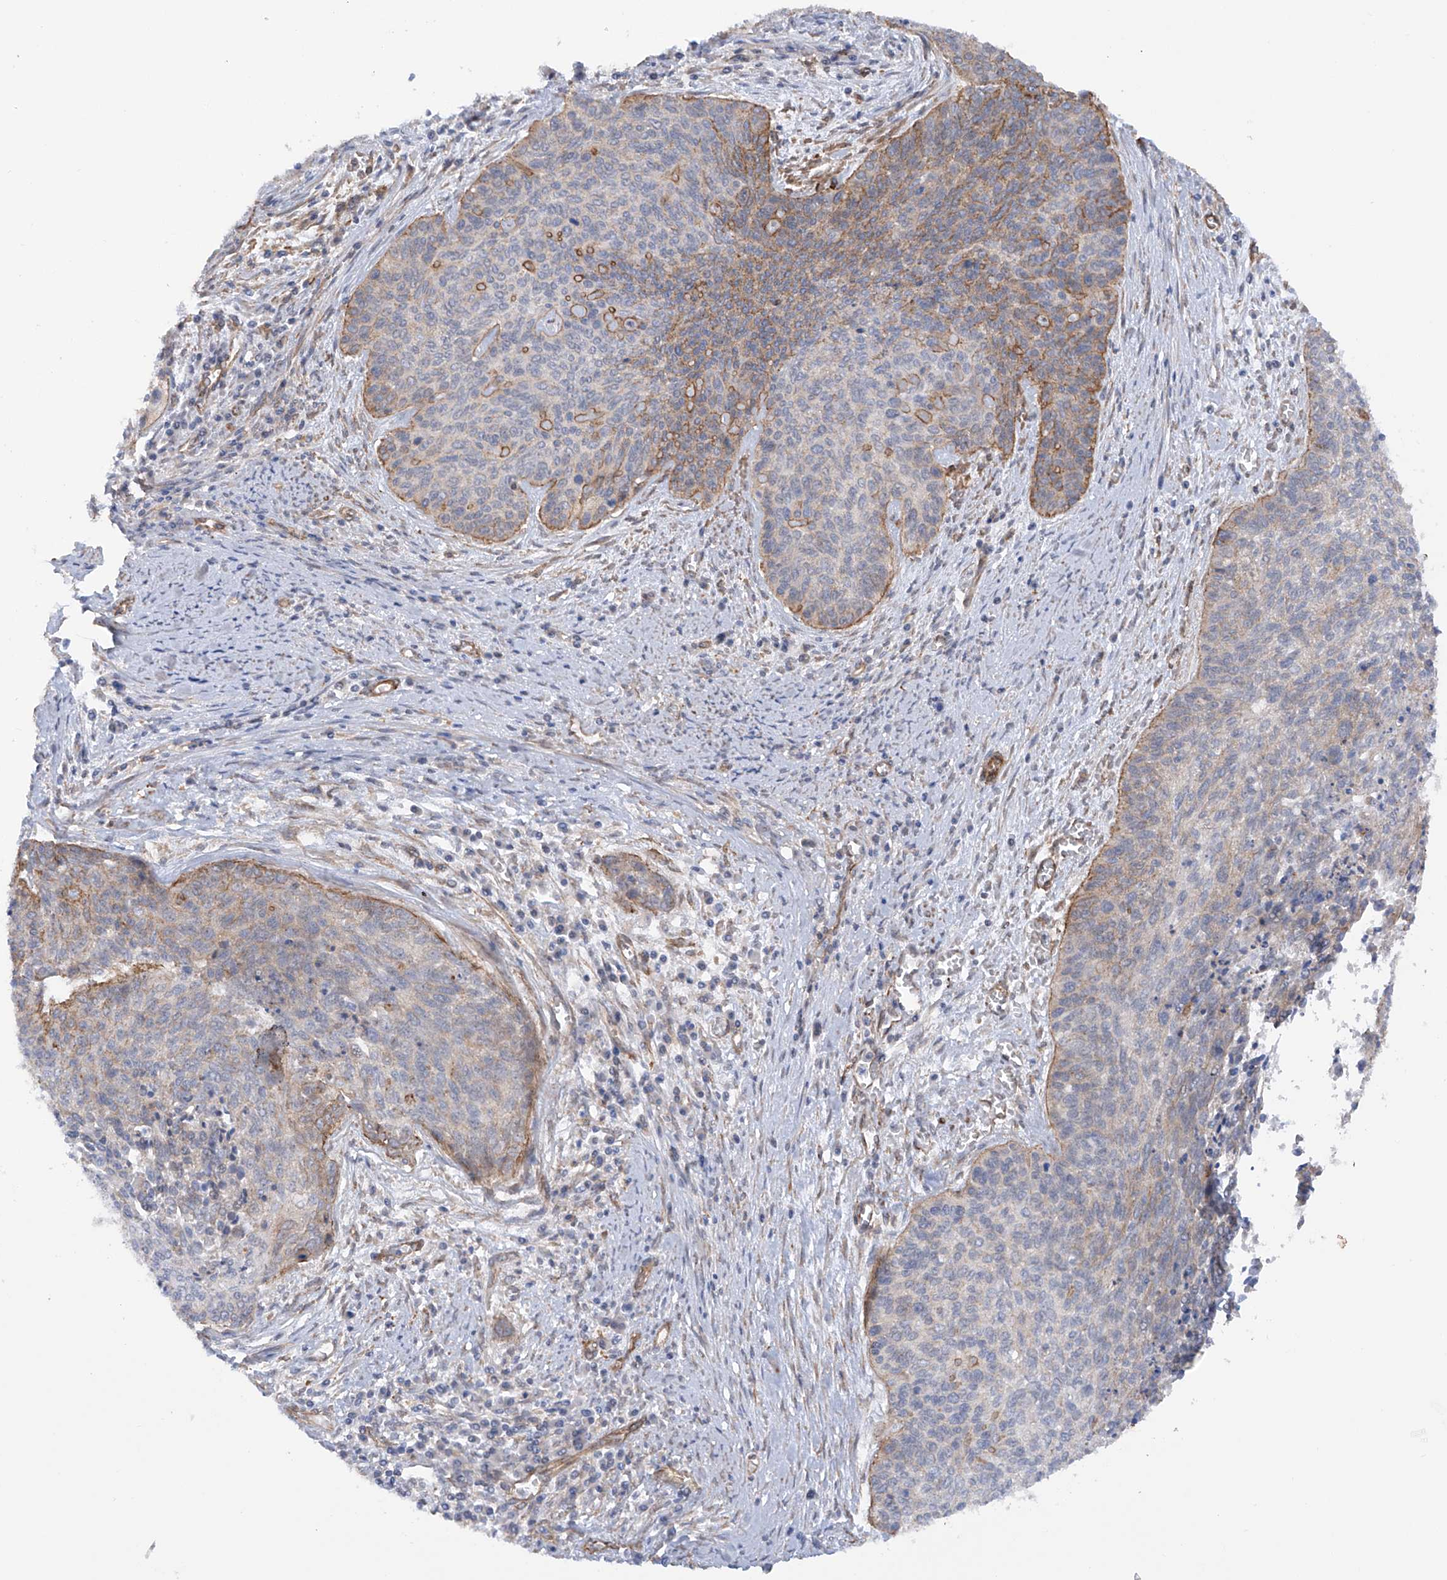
{"staining": {"intensity": "moderate", "quantity": "25%-75%", "location": "cytoplasmic/membranous"}, "tissue": "cervical cancer", "cell_type": "Tumor cells", "image_type": "cancer", "snomed": [{"axis": "morphology", "description": "Squamous cell carcinoma, NOS"}, {"axis": "topography", "description": "Cervix"}], "caption": "Immunohistochemistry staining of cervical cancer, which exhibits medium levels of moderate cytoplasmic/membranous positivity in approximately 25%-75% of tumor cells indicating moderate cytoplasmic/membranous protein staining. The staining was performed using DAB (3,3'-diaminobenzidine) (brown) for protein detection and nuclei were counterstained in hematoxylin (blue).", "gene": "ZNF490", "patient": {"sex": "female", "age": 55}}